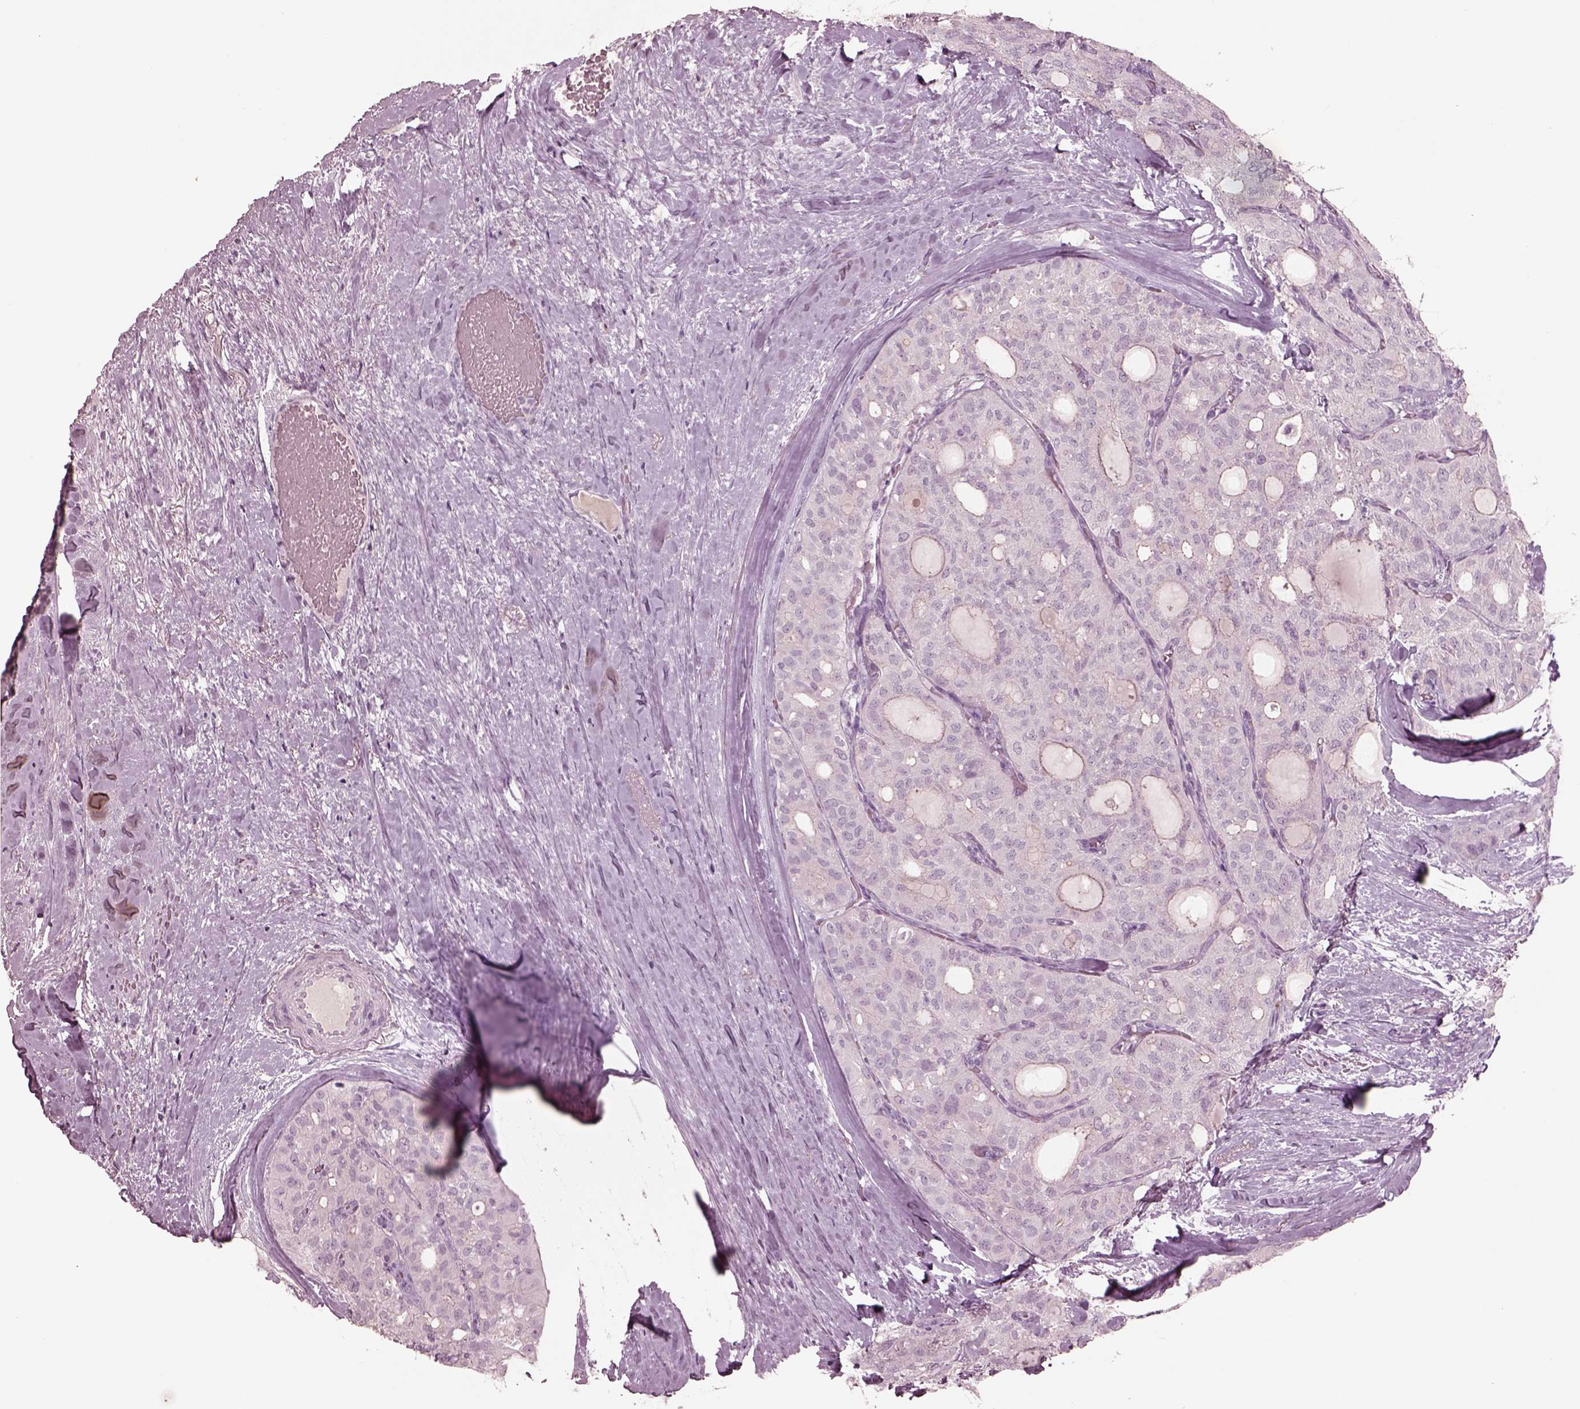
{"staining": {"intensity": "negative", "quantity": "none", "location": "none"}, "tissue": "thyroid cancer", "cell_type": "Tumor cells", "image_type": "cancer", "snomed": [{"axis": "morphology", "description": "Follicular adenoma carcinoma, NOS"}, {"axis": "topography", "description": "Thyroid gland"}], "caption": "DAB immunohistochemical staining of human thyroid cancer exhibits no significant positivity in tumor cells.", "gene": "PDCD1", "patient": {"sex": "male", "age": 75}}